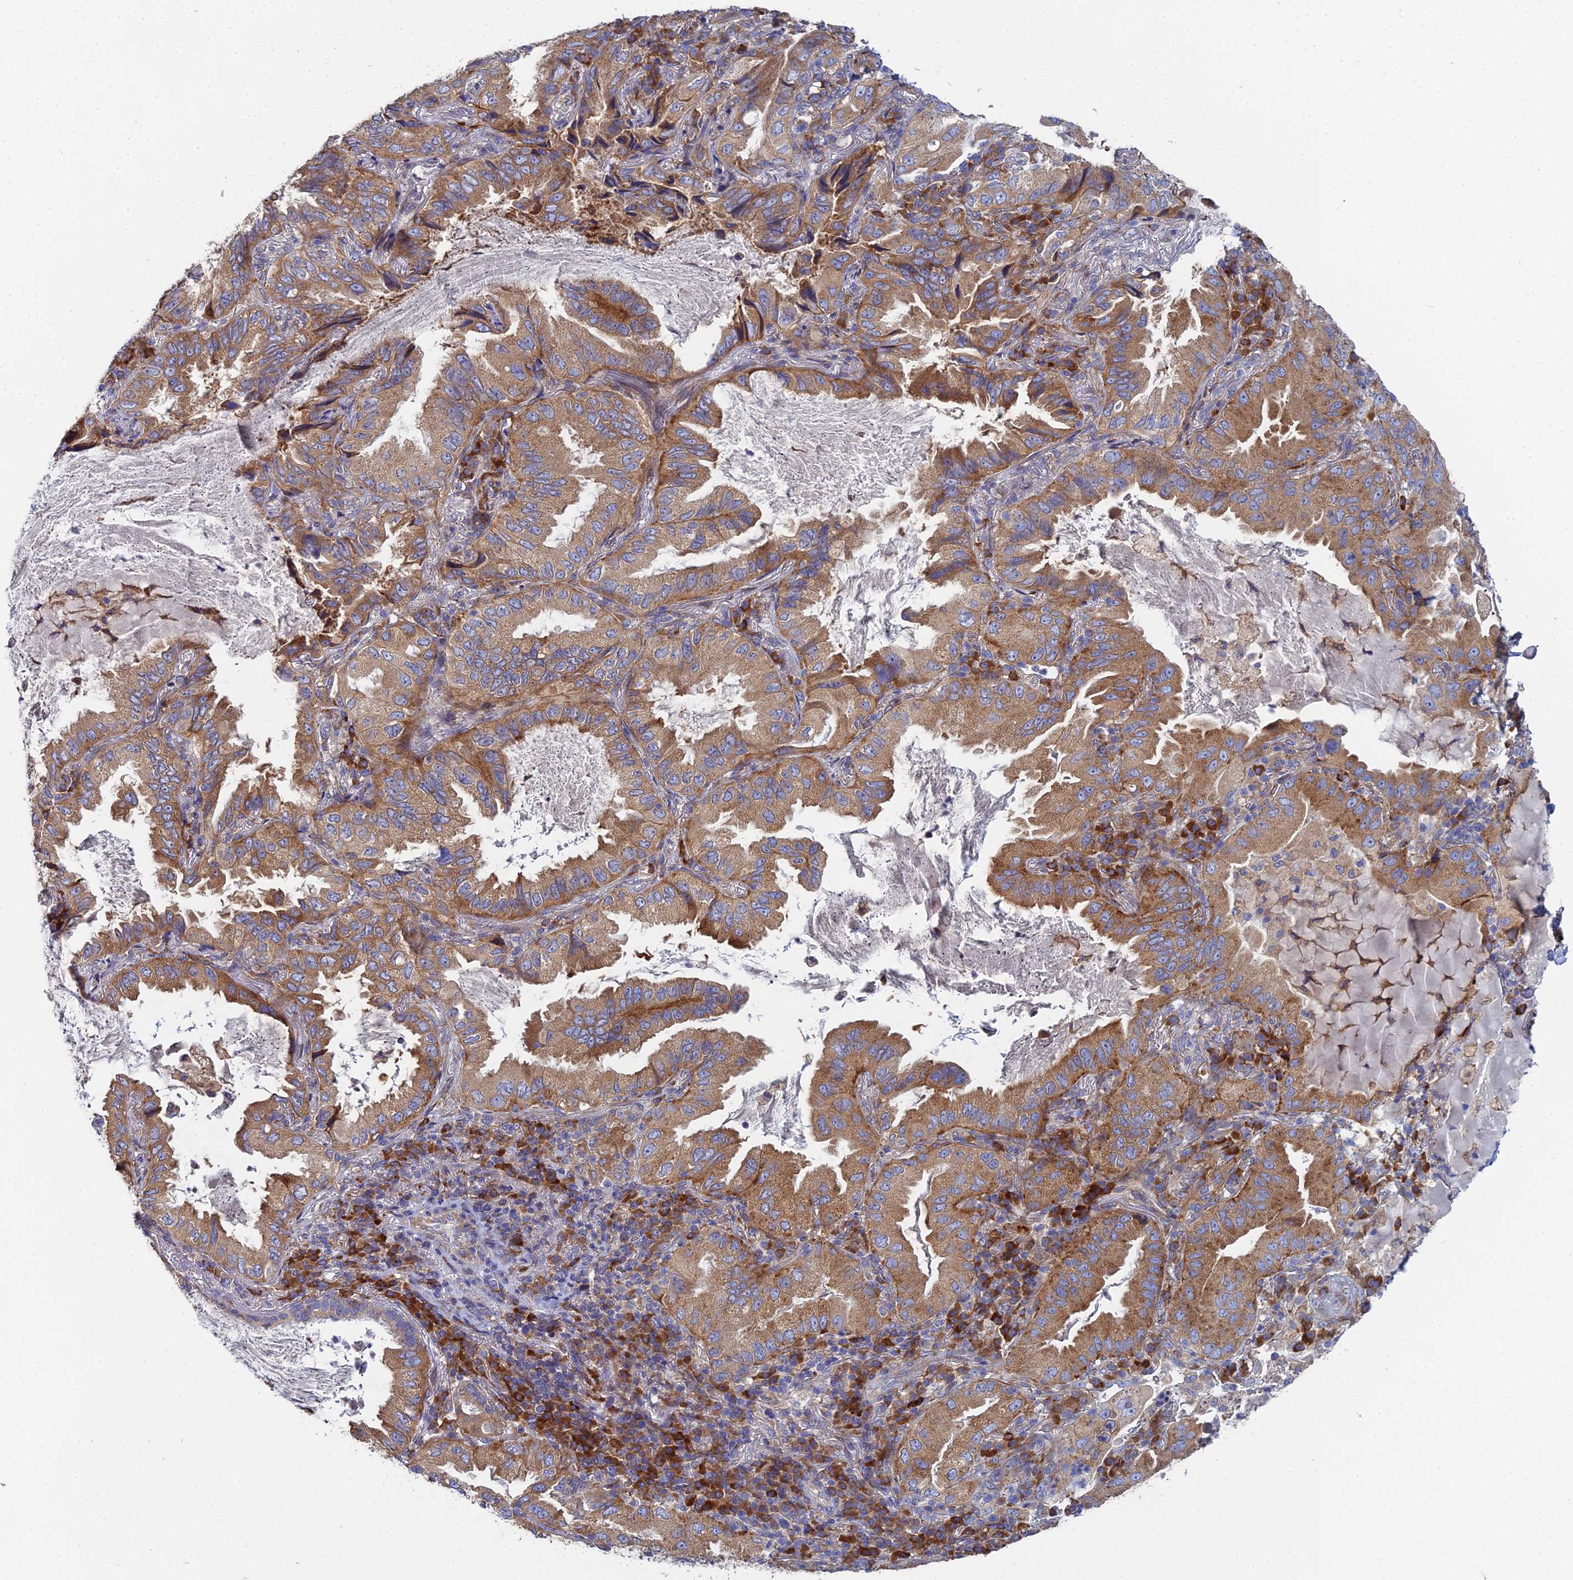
{"staining": {"intensity": "moderate", "quantity": ">75%", "location": "cytoplasmic/membranous"}, "tissue": "lung cancer", "cell_type": "Tumor cells", "image_type": "cancer", "snomed": [{"axis": "morphology", "description": "Adenocarcinoma, NOS"}, {"axis": "topography", "description": "Lung"}], "caption": "DAB (3,3'-diaminobenzidine) immunohistochemical staining of human lung cancer (adenocarcinoma) exhibits moderate cytoplasmic/membranous protein positivity in about >75% of tumor cells.", "gene": "CLCN3", "patient": {"sex": "female", "age": 69}}